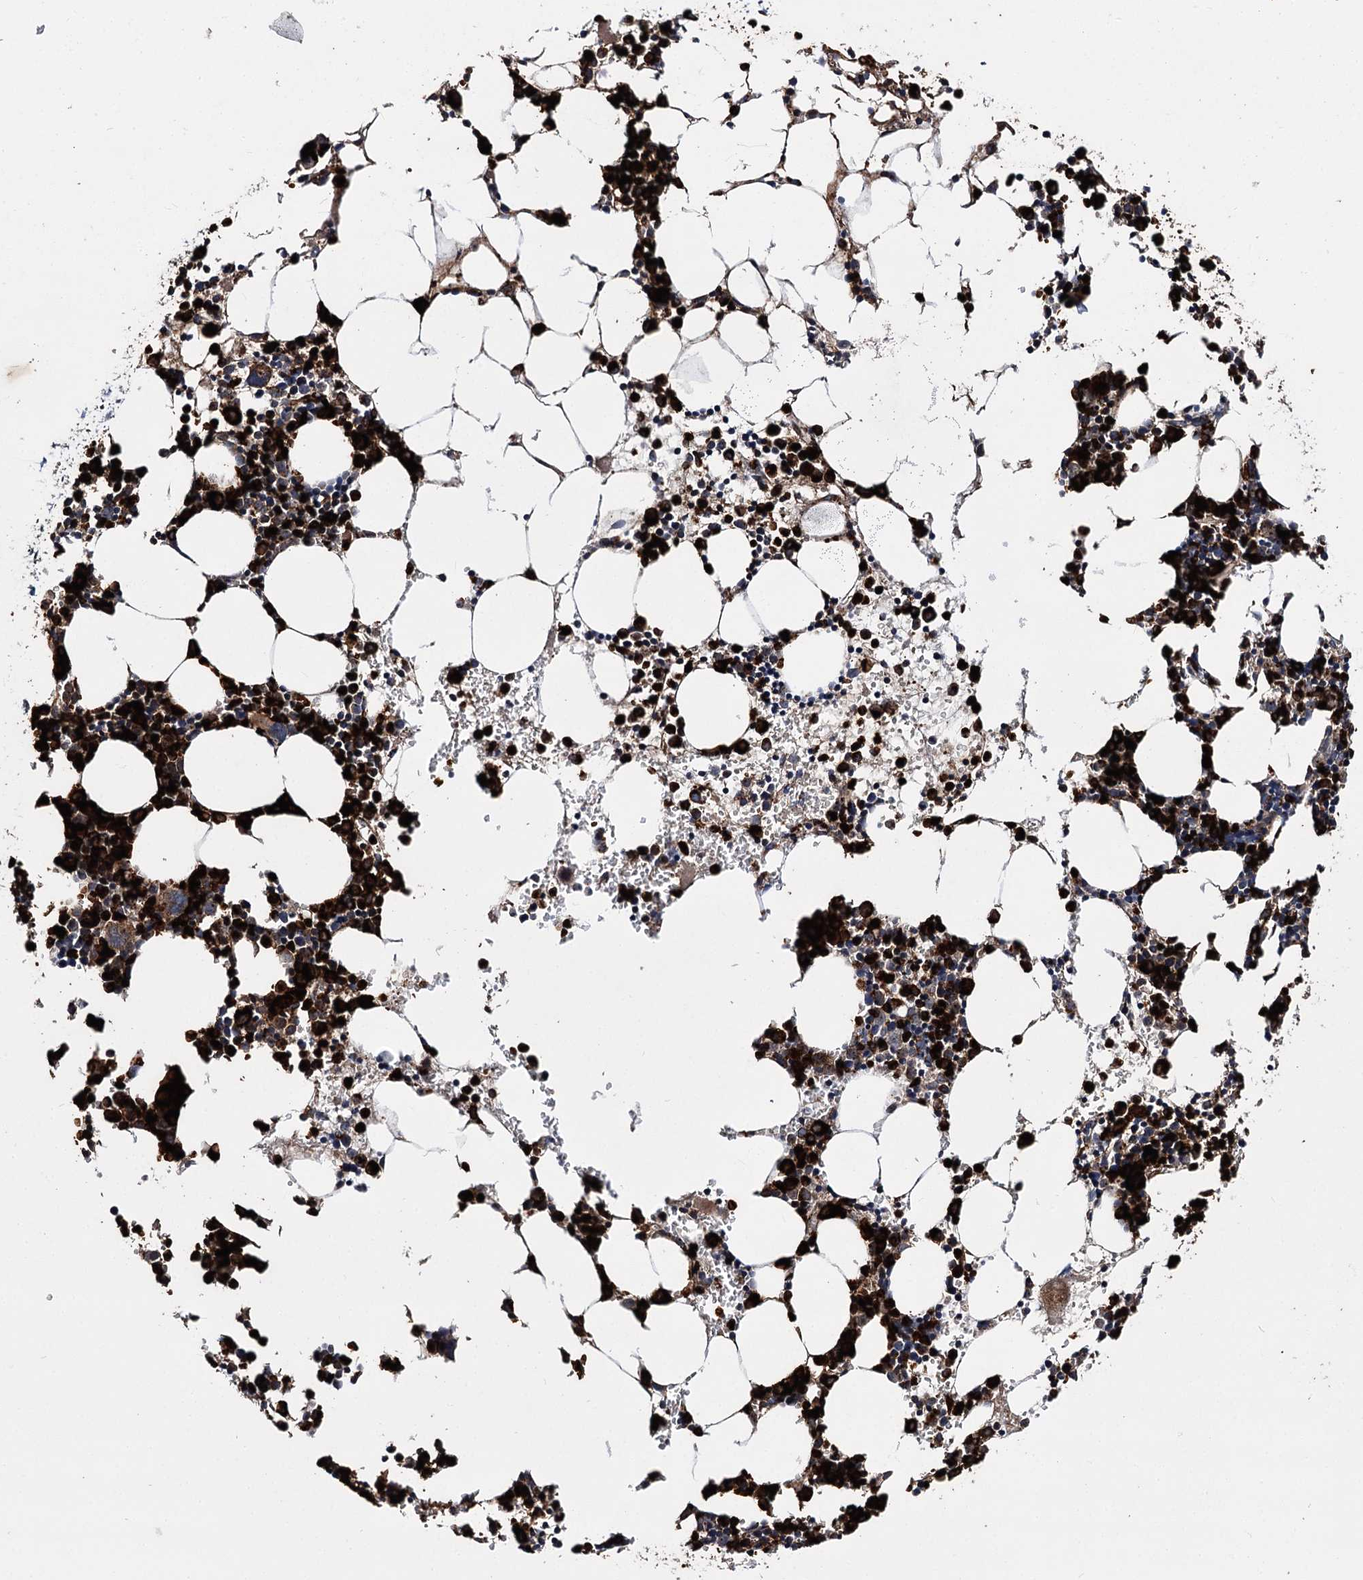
{"staining": {"intensity": "strong", "quantity": ">75%", "location": "cytoplasmic/membranous"}, "tissue": "bone marrow", "cell_type": "Hematopoietic cells", "image_type": "normal", "snomed": [{"axis": "morphology", "description": "Normal tissue, NOS"}, {"axis": "topography", "description": "Bone marrow"}], "caption": "Bone marrow stained with a protein marker shows strong staining in hematopoietic cells.", "gene": "MINDY3", "patient": {"sex": "female", "age": 89}}